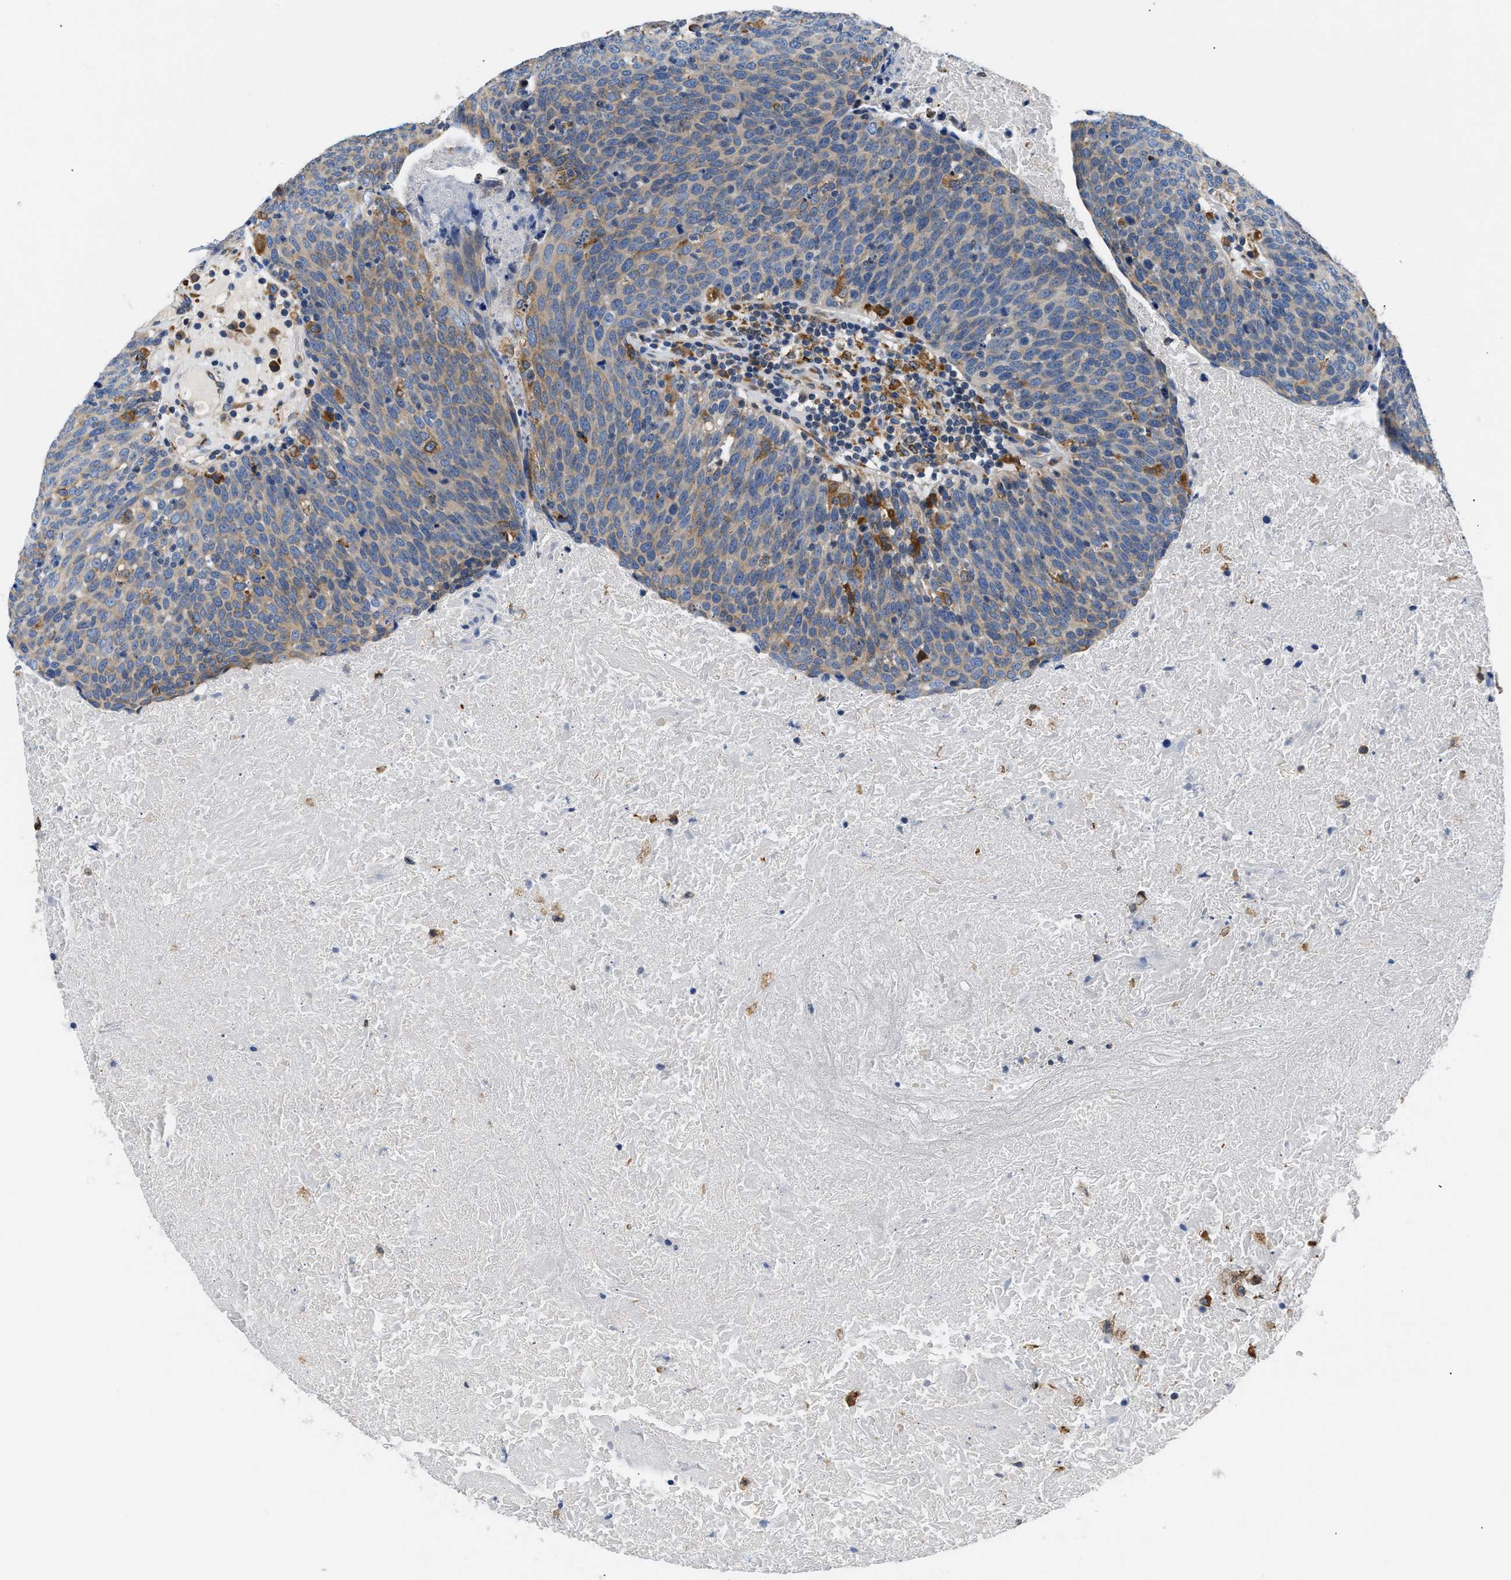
{"staining": {"intensity": "moderate", "quantity": "<25%", "location": "cytoplasmic/membranous"}, "tissue": "head and neck cancer", "cell_type": "Tumor cells", "image_type": "cancer", "snomed": [{"axis": "morphology", "description": "Squamous cell carcinoma, NOS"}, {"axis": "morphology", "description": "Squamous cell carcinoma, metastatic, NOS"}, {"axis": "topography", "description": "Lymph node"}, {"axis": "topography", "description": "Head-Neck"}], "caption": "Immunohistochemistry staining of head and neck cancer (squamous cell carcinoma), which exhibits low levels of moderate cytoplasmic/membranous positivity in about <25% of tumor cells indicating moderate cytoplasmic/membranous protein staining. The staining was performed using DAB (brown) for protein detection and nuclei were counterstained in hematoxylin (blue).", "gene": "HDHD3", "patient": {"sex": "male", "age": 62}}